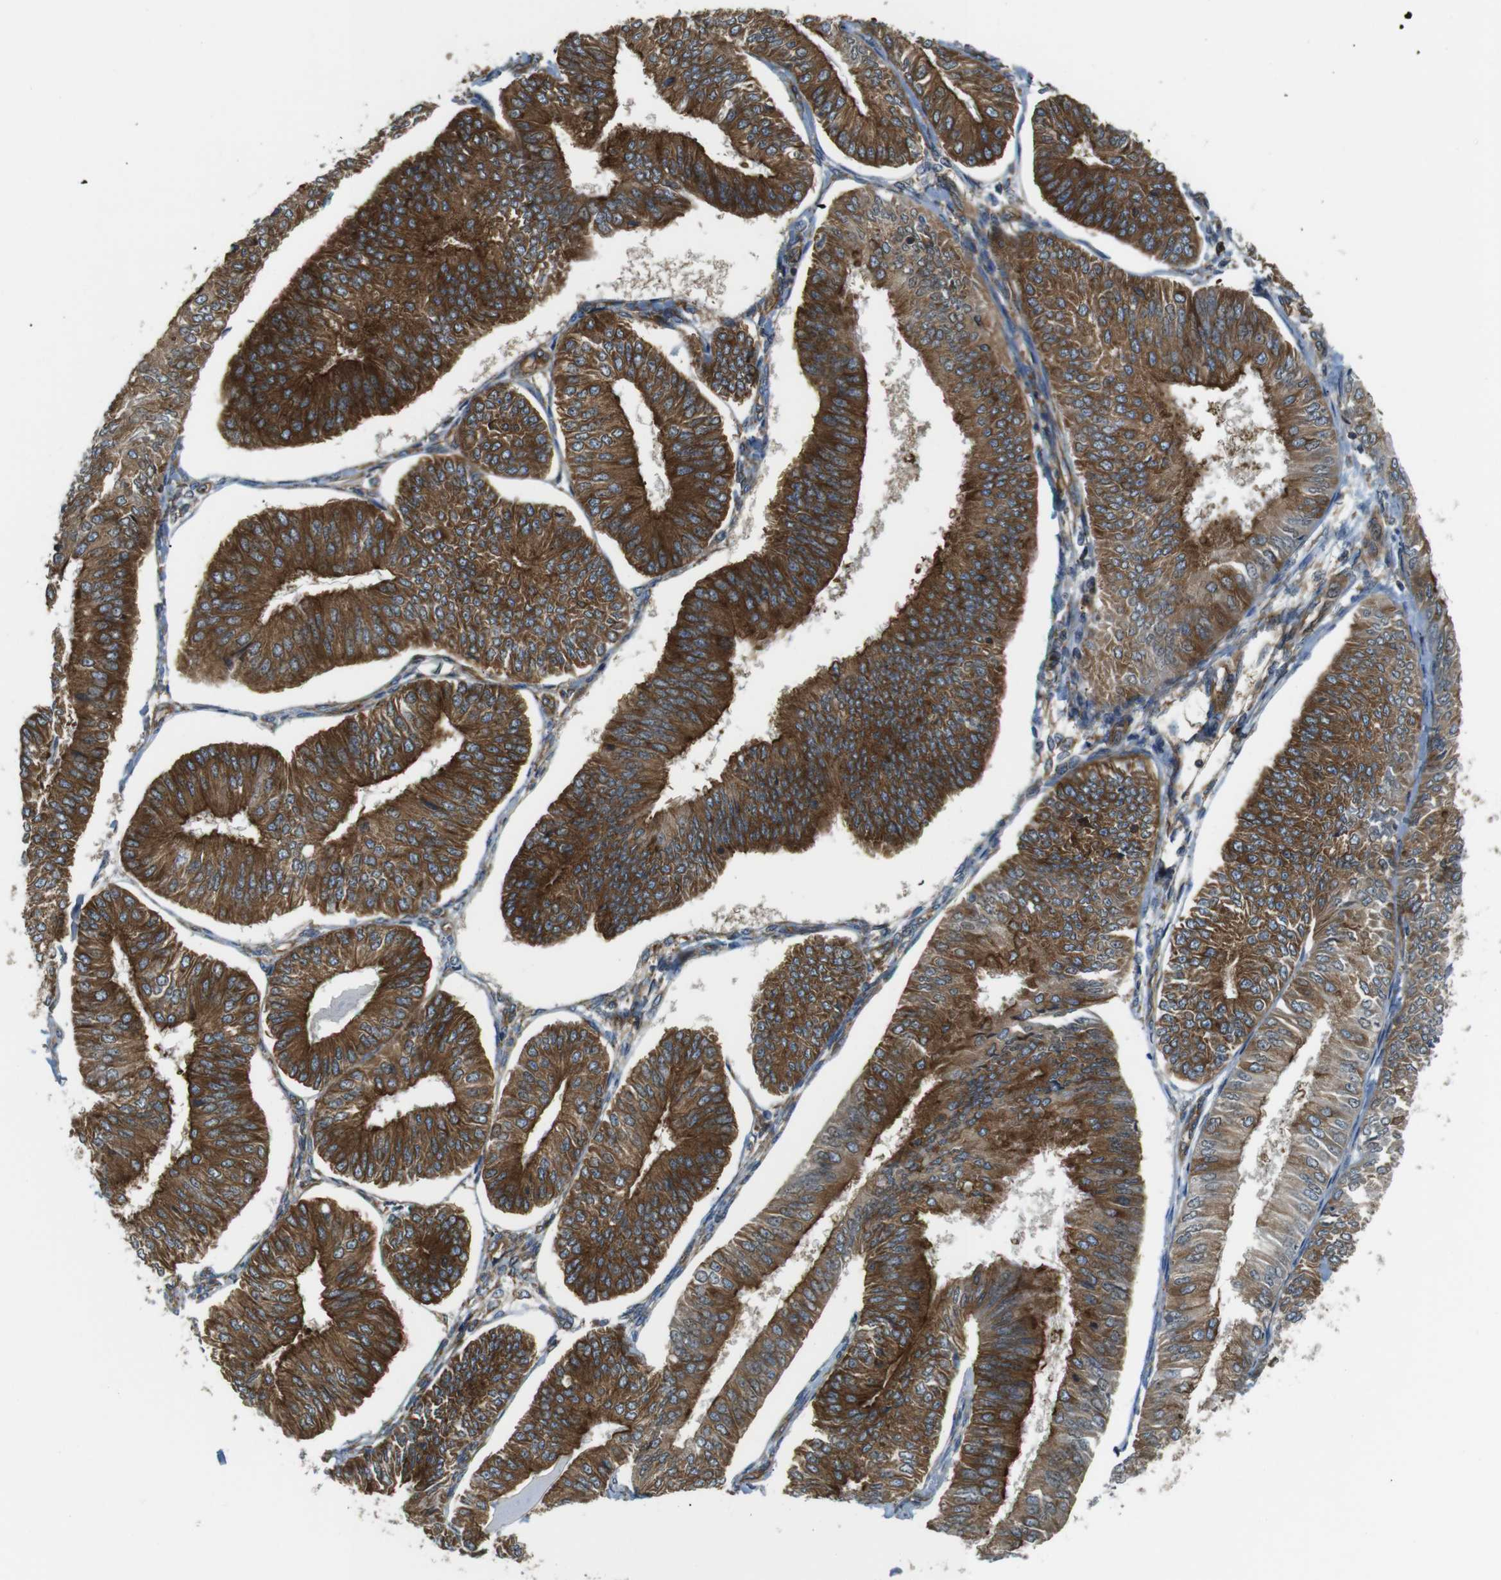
{"staining": {"intensity": "strong", "quantity": ">75%", "location": "cytoplasmic/membranous"}, "tissue": "endometrial cancer", "cell_type": "Tumor cells", "image_type": "cancer", "snomed": [{"axis": "morphology", "description": "Adenocarcinoma, NOS"}, {"axis": "topography", "description": "Endometrium"}], "caption": "Immunohistochemical staining of endometrial adenocarcinoma displays strong cytoplasmic/membranous protein positivity in approximately >75% of tumor cells.", "gene": "TSC1", "patient": {"sex": "female", "age": 58}}